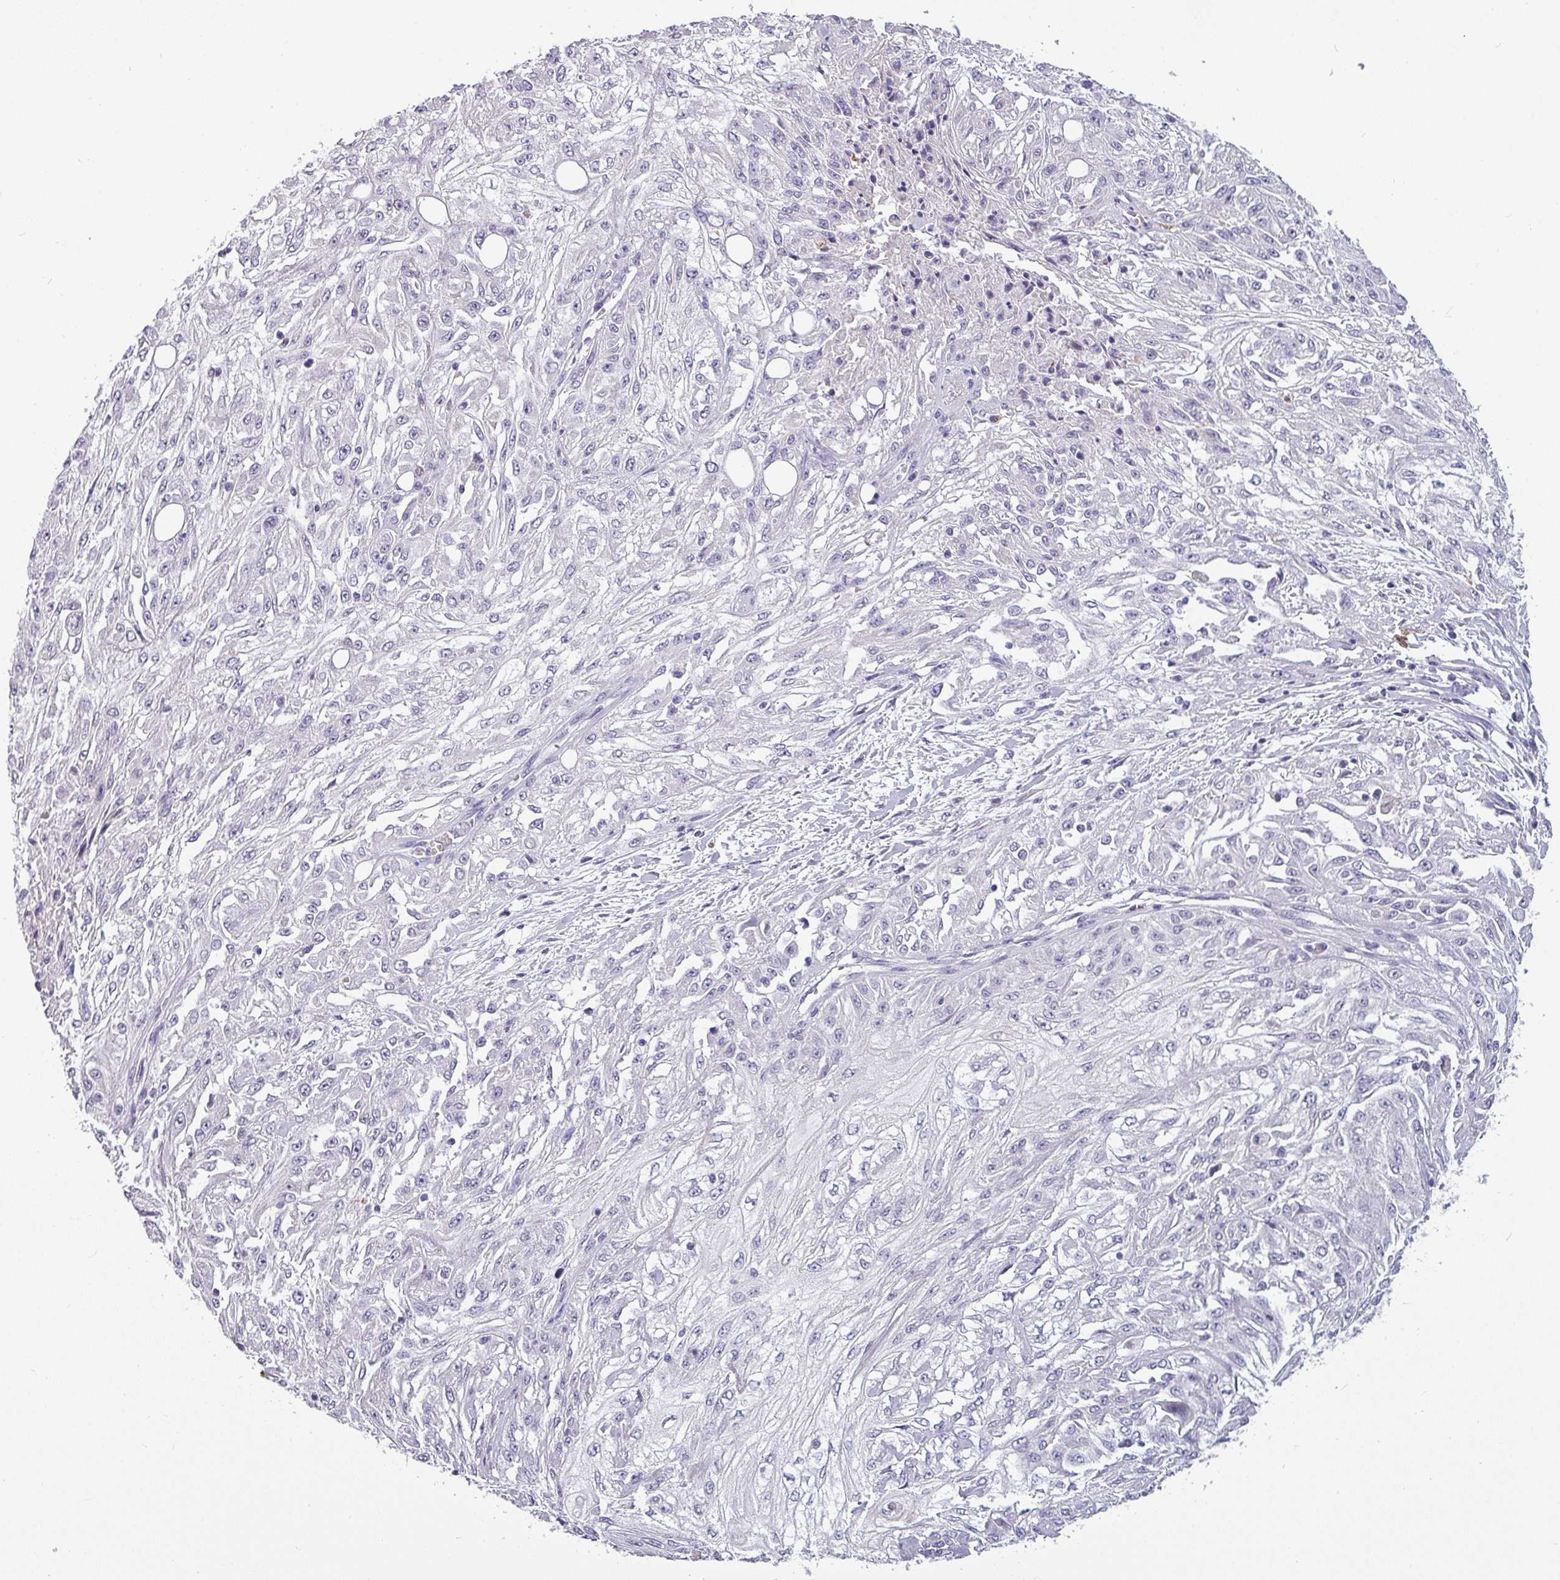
{"staining": {"intensity": "negative", "quantity": "none", "location": "none"}, "tissue": "skin cancer", "cell_type": "Tumor cells", "image_type": "cancer", "snomed": [{"axis": "morphology", "description": "Squamous cell carcinoma, NOS"}, {"axis": "morphology", "description": "Squamous cell carcinoma, metastatic, NOS"}, {"axis": "topography", "description": "Skin"}, {"axis": "topography", "description": "Lymph node"}], "caption": "A high-resolution image shows immunohistochemistry (IHC) staining of skin cancer (squamous cell carcinoma), which displays no significant staining in tumor cells.", "gene": "SLC26A9", "patient": {"sex": "male", "age": 75}}